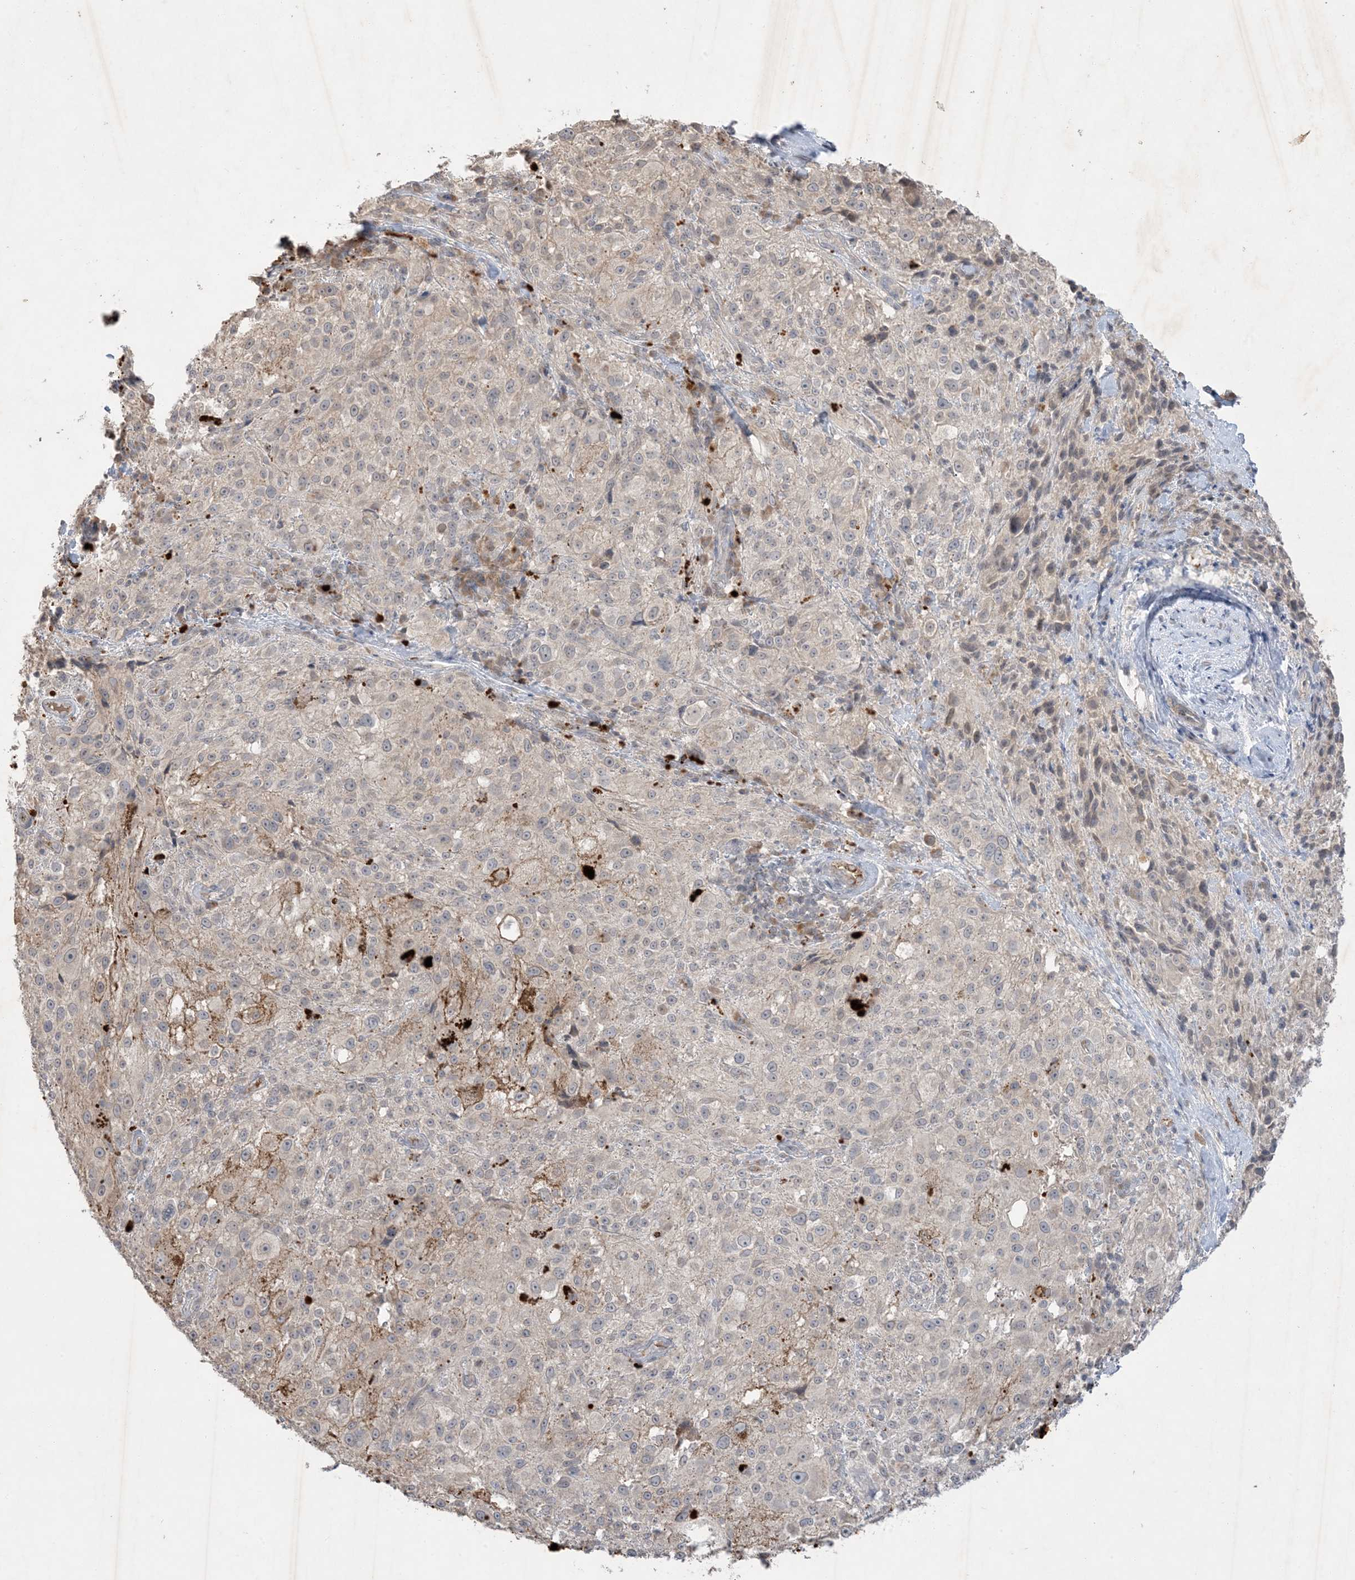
{"staining": {"intensity": "negative", "quantity": "none", "location": "none"}, "tissue": "melanoma", "cell_type": "Tumor cells", "image_type": "cancer", "snomed": [{"axis": "morphology", "description": "Necrosis, NOS"}, {"axis": "morphology", "description": "Malignant melanoma, NOS"}, {"axis": "topography", "description": "Skin"}], "caption": "High power microscopy photomicrograph of an immunohistochemistry image of malignant melanoma, revealing no significant positivity in tumor cells. (Immunohistochemistry (ihc), brightfield microscopy, high magnification).", "gene": "PRSS36", "patient": {"sex": "female", "age": 87}}